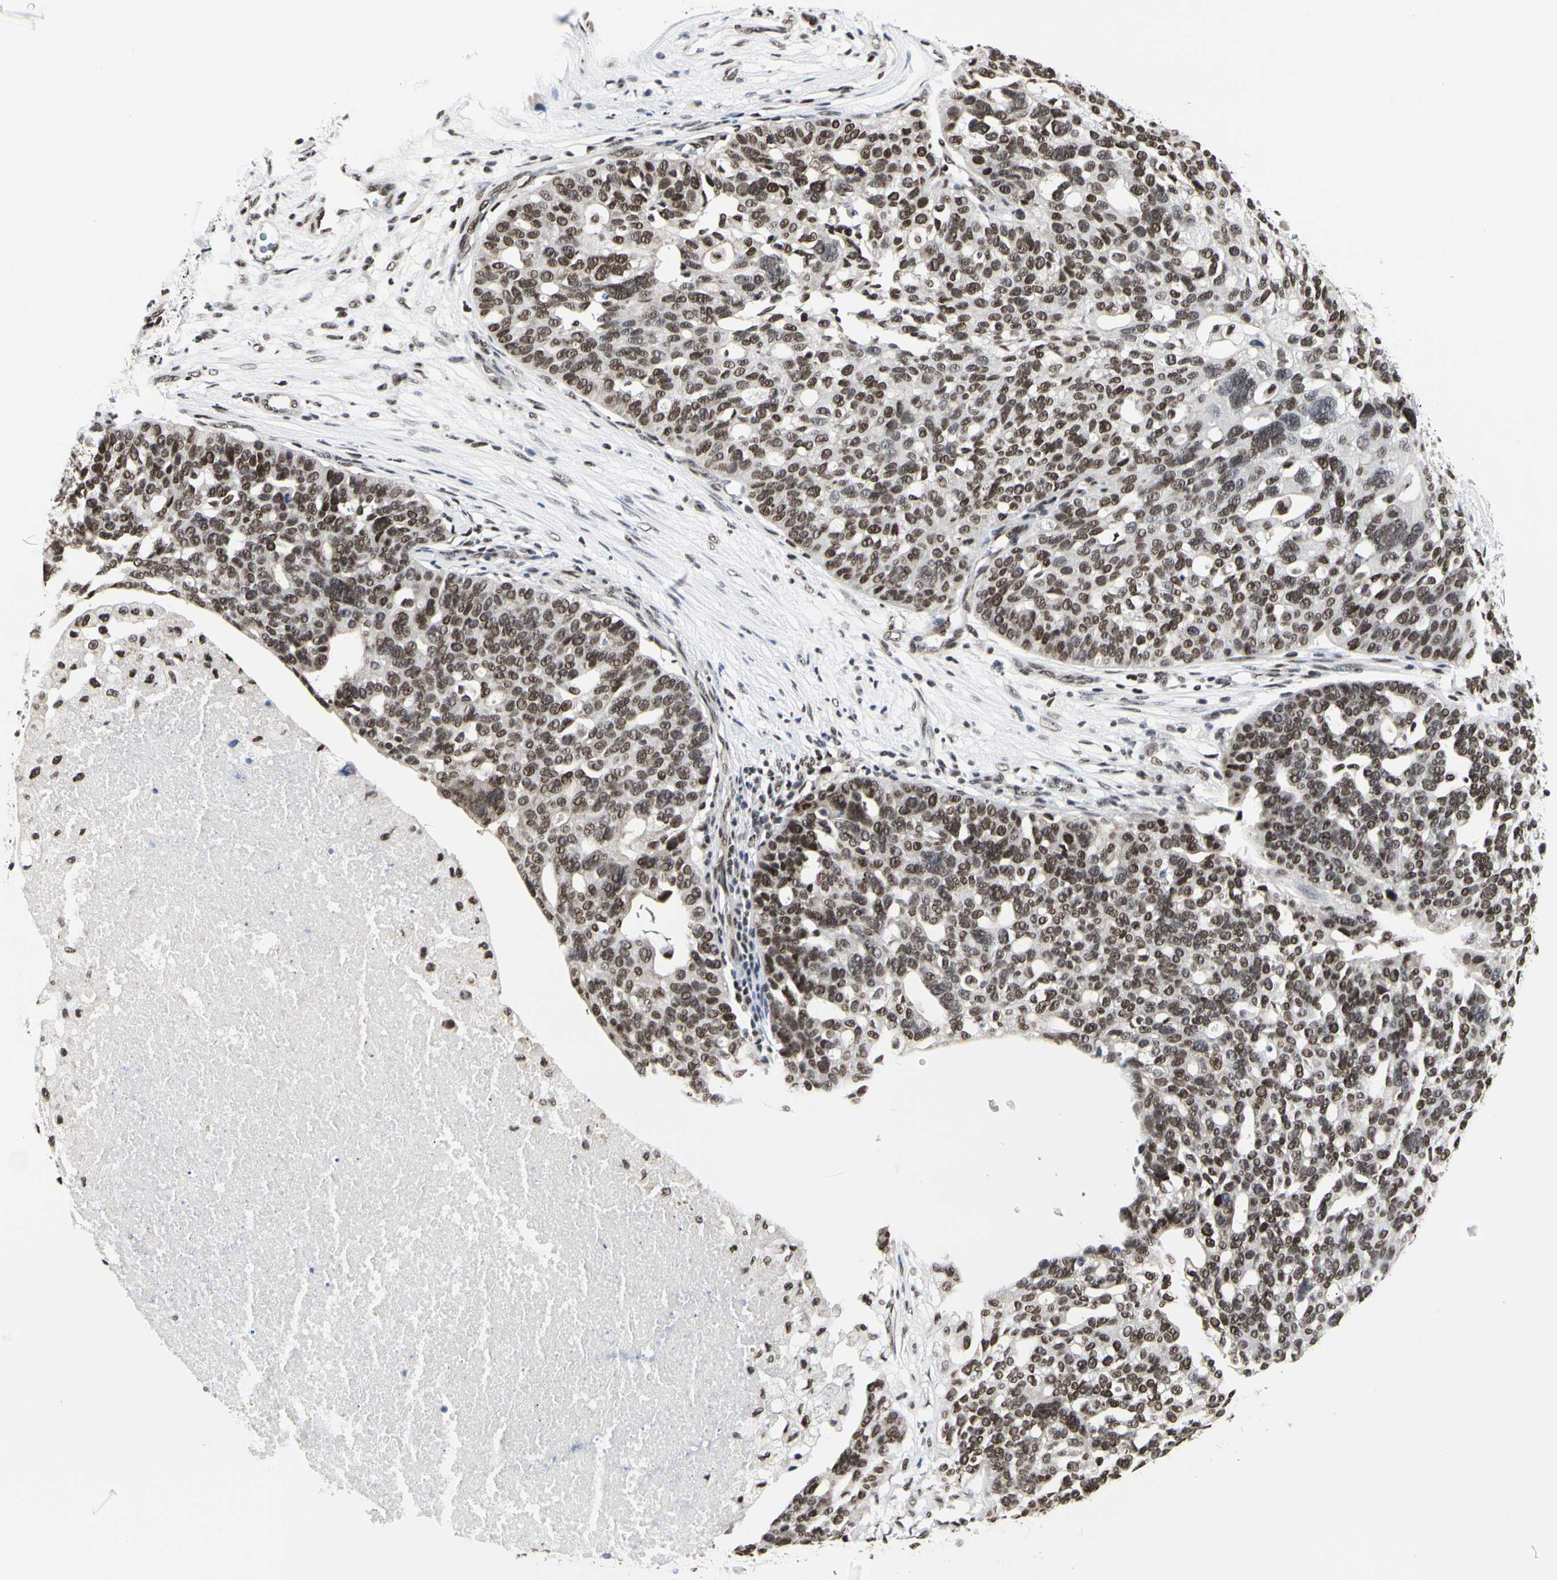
{"staining": {"intensity": "moderate", "quantity": ">75%", "location": "nuclear"}, "tissue": "ovarian cancer", "cell_type": "Tumor cells", "image_type": "cancer", "snomed": [{"axis": "morphology", "description": "Cystadenocarcinoma, serous, NOS"}, {"axis": "topography", "description": "Ovary"}], "caption": "Tumor cells reveal moderate nuclear positivity in approximately >75% of cells in ovarian cancer (serous cystadenocarcinoma). The protein of interest is shown in brown color, while the nuclei are stained blue.", "gene": "PRMT3", "patient": {"sex": "female", "age": 59}}